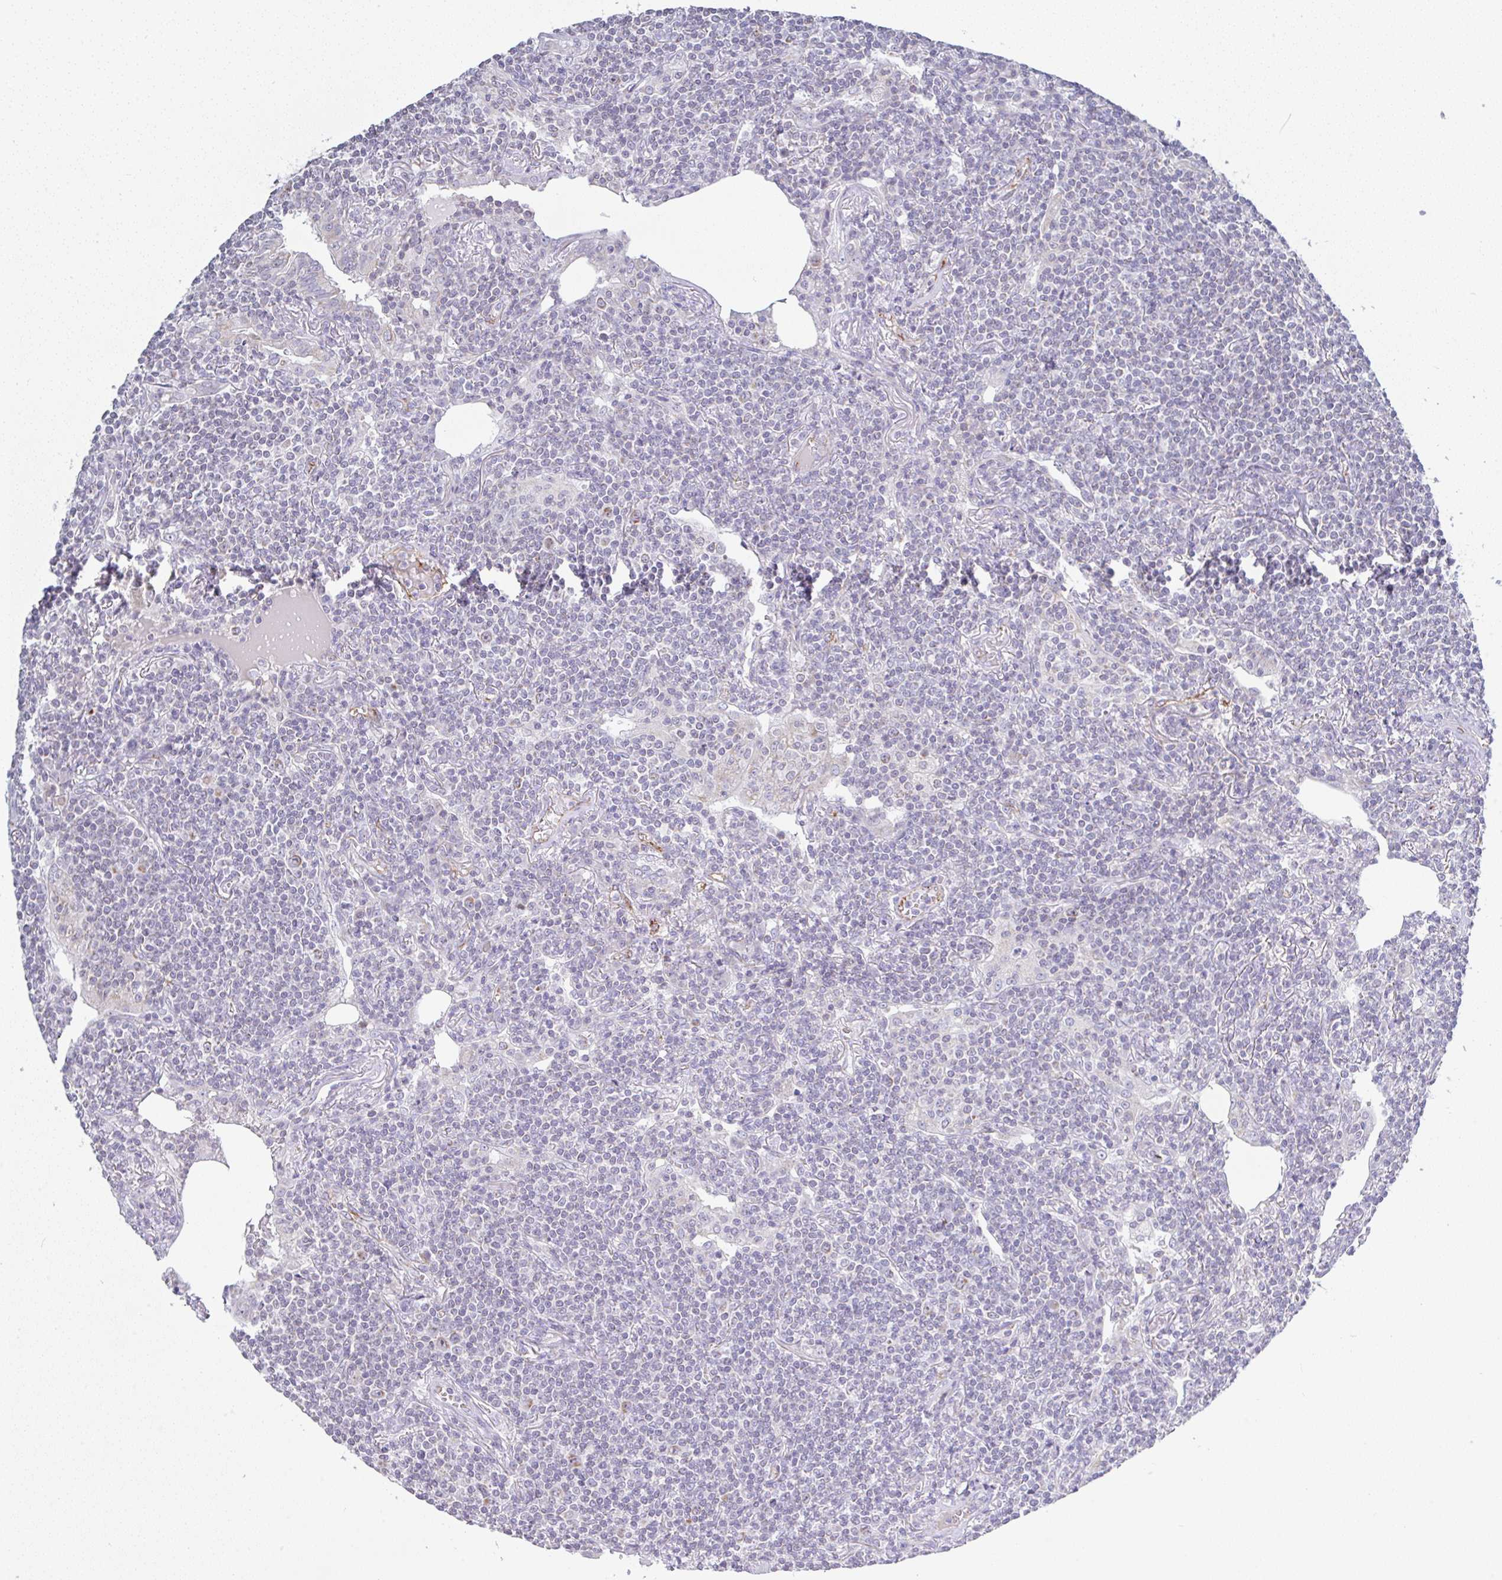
{"staining": {"intensity": "negative", "quantity": "none", "location": "none"}, "tissue": "lymphoma", "cell_type": "Tumor cells", "image_type": "cancer", "snomed": [{"axis": "morphology", "description": "Malignant lymphoma, non-Hodgkin's type, Low grade"}, {"axis": "topography", "description": "Lung"}], "caption": "Tumor cells show no significant protein staining in lymphoma.", "gene": "PLCD4", "patient": {"sex": "female", "age": 71}}